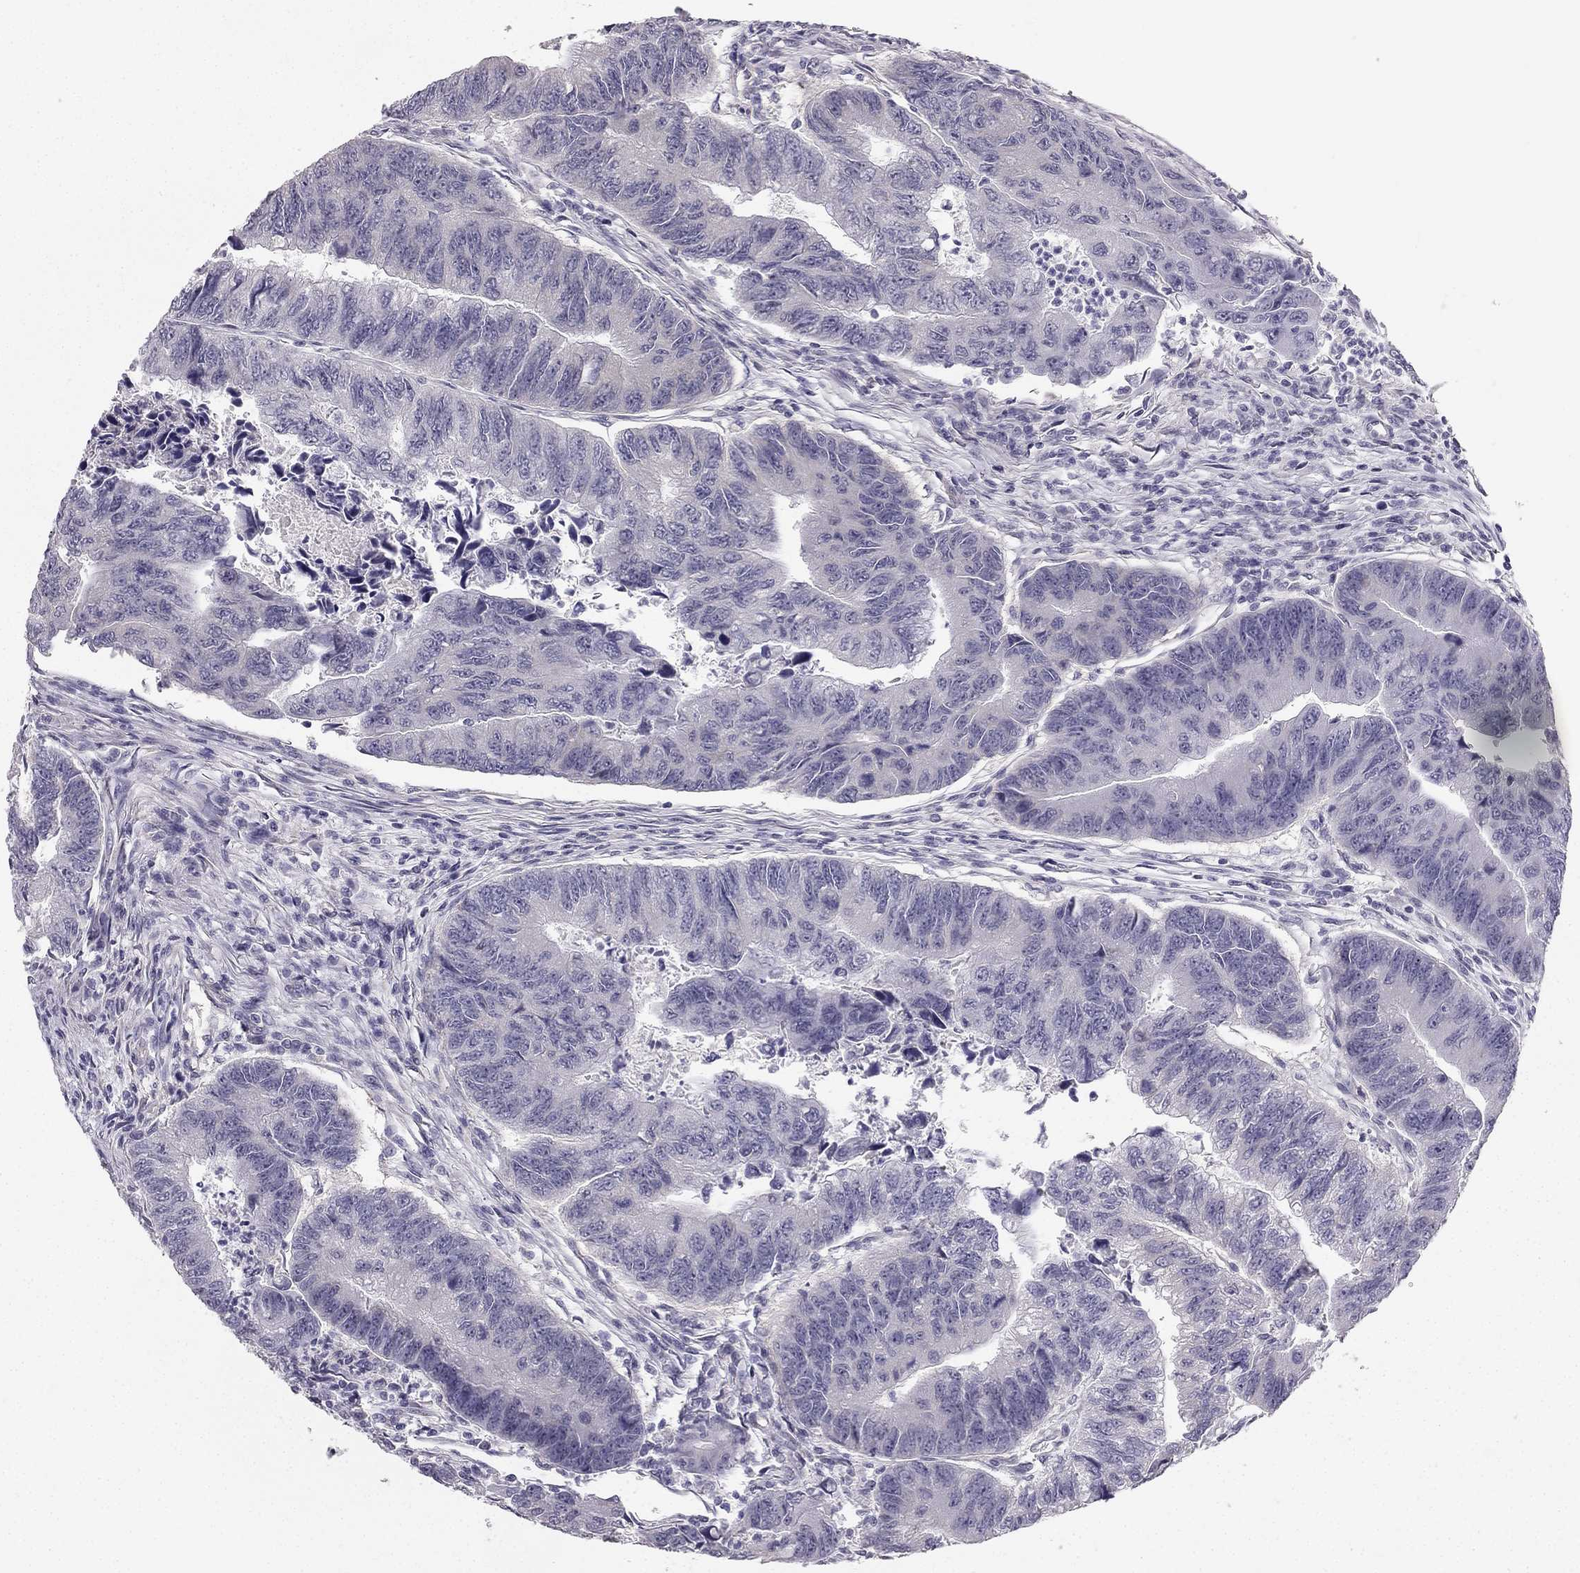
{"staining": {"intensity": "negative", "quantity": "none", "location": "none"}, "tissue": "colorectal cancer", "cell_type": "Tumor cells", "image_type": "cancer", "snomed": [{"axis": "morphology", "description": "Adenocarcinoma, NOS"}, {"axis": "topography", "description": "Colon"}], "caption": "Tumor cells show no significant protein staining in colorectal cancer. The staining is performed using DAB (3,3'-diaminobenzidine) brown chromogen with nuclei counter-stained in using hematoxylin.", "gene": "TSPYL5", "patient": {"sex": "female", "age": 65}}